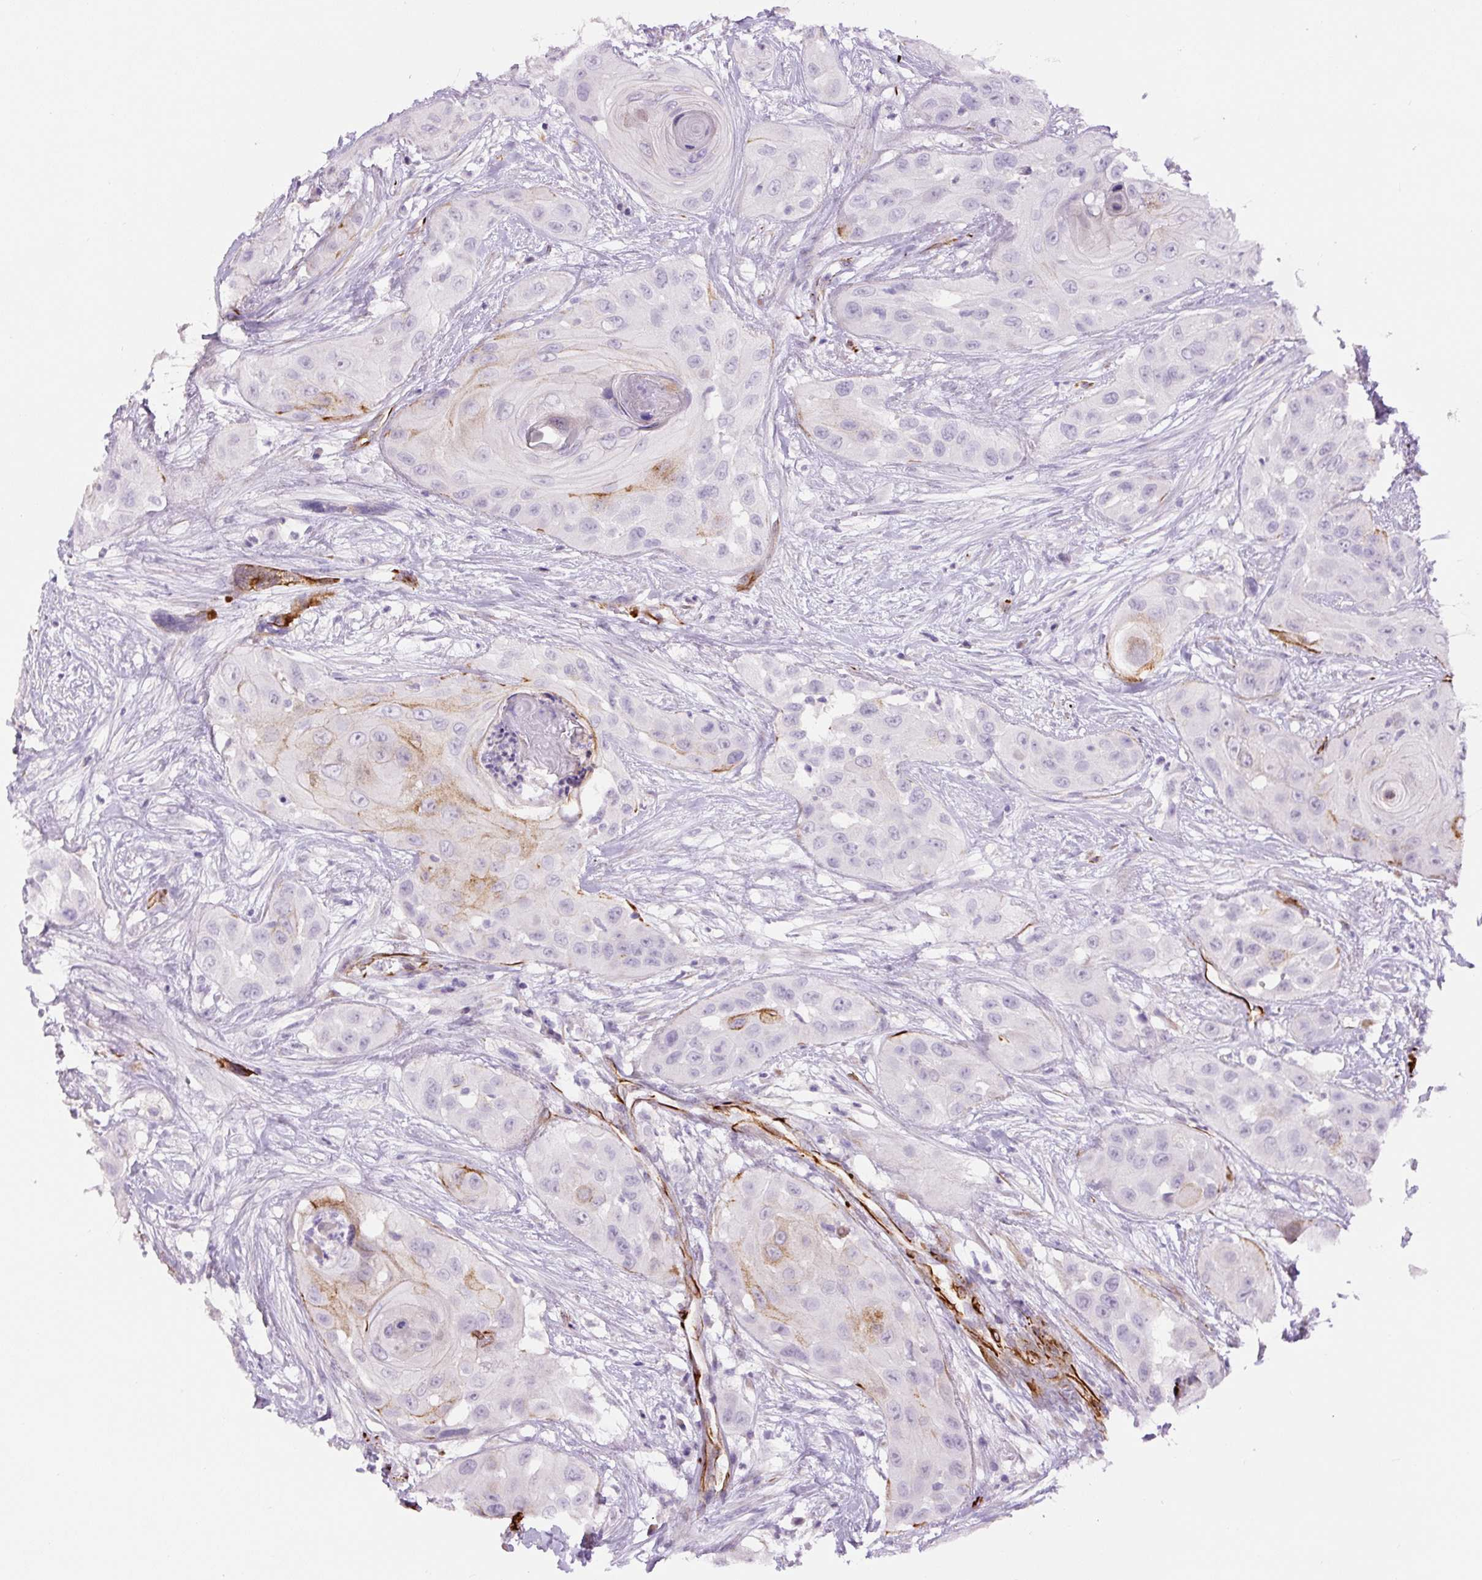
{"staining": {"intensity": "weak", "quantity": "<25%", "location": "cytoplasmic/membranous"}, "tissue": "head and neck cancer", "cell_type": "Tumor cells", "image_type": "cancer", "snomed": [{"axis": "morphology", "description": "Squamous cell carcinoma, NOS"}, {"axis": "topography", "description": "Head-Neck"}], "caption": "This is a image of immunohistochemistry (IHC) staining of head and neck cancer (squamous cell carcinoma), which shows no positivity in tumor cells.", "gene": "NES", "patient": {"sex": "male", "age": 83}}